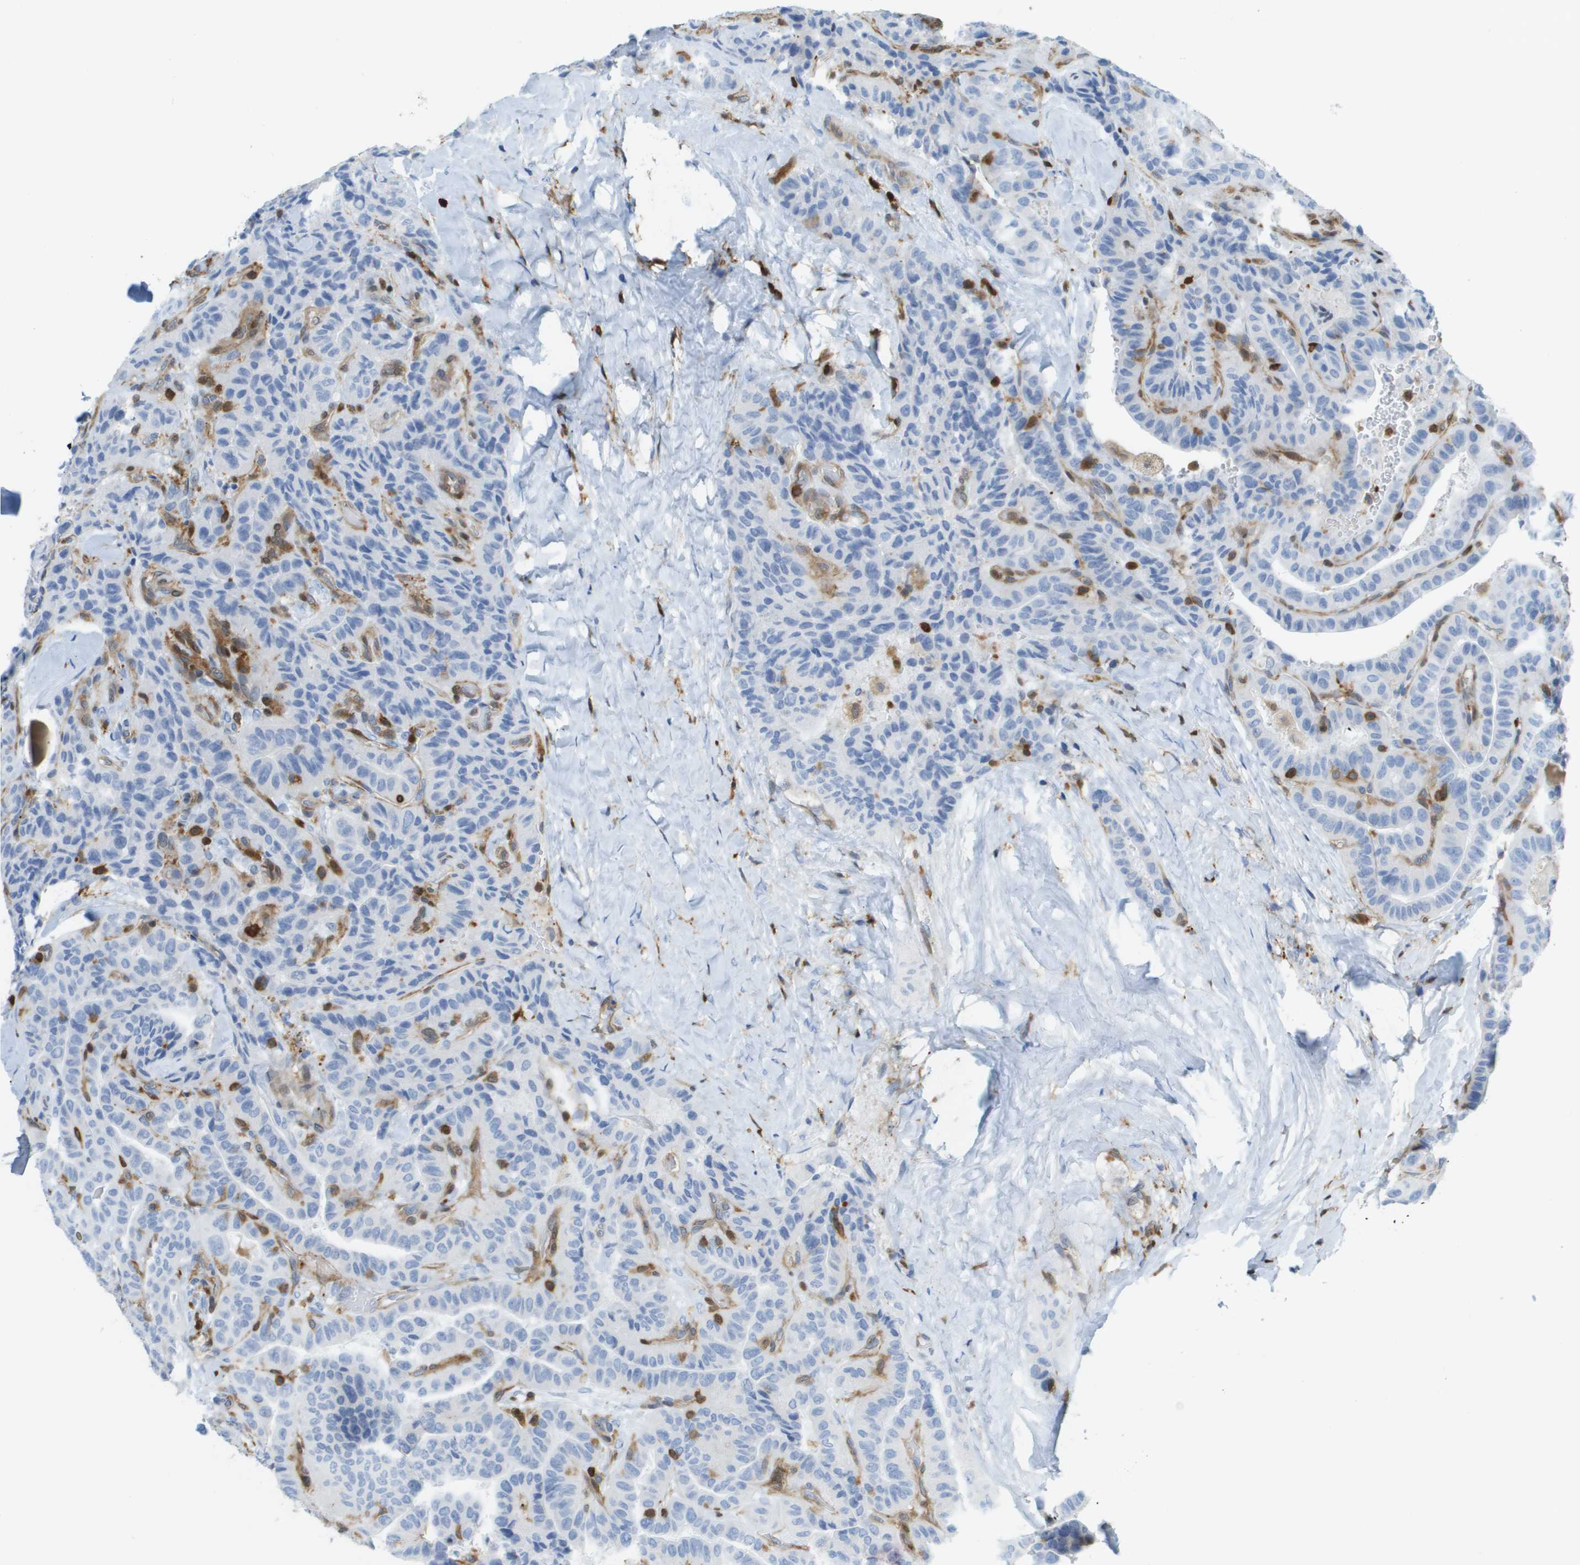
{"staining": {"intensity": "negative", "quantity": "none", "location": "none"}, "tissue": "thyroid cancer", "cell_type": "Tumor cells", "image_type": "cancer", "snomed": [{"axis": "morphology", "description": "Papillary adenocarcinoma, NOS"}, {"axis": "topography", "description": "Thyroid gland"}], "caption": "This is an immunohistochemistry (IHC) photomicrograph of human thyroid cancer. There is no positivity in tumor cells.", "gene": "DOCK5", "patient": {"sex": "male", "age": 77}}